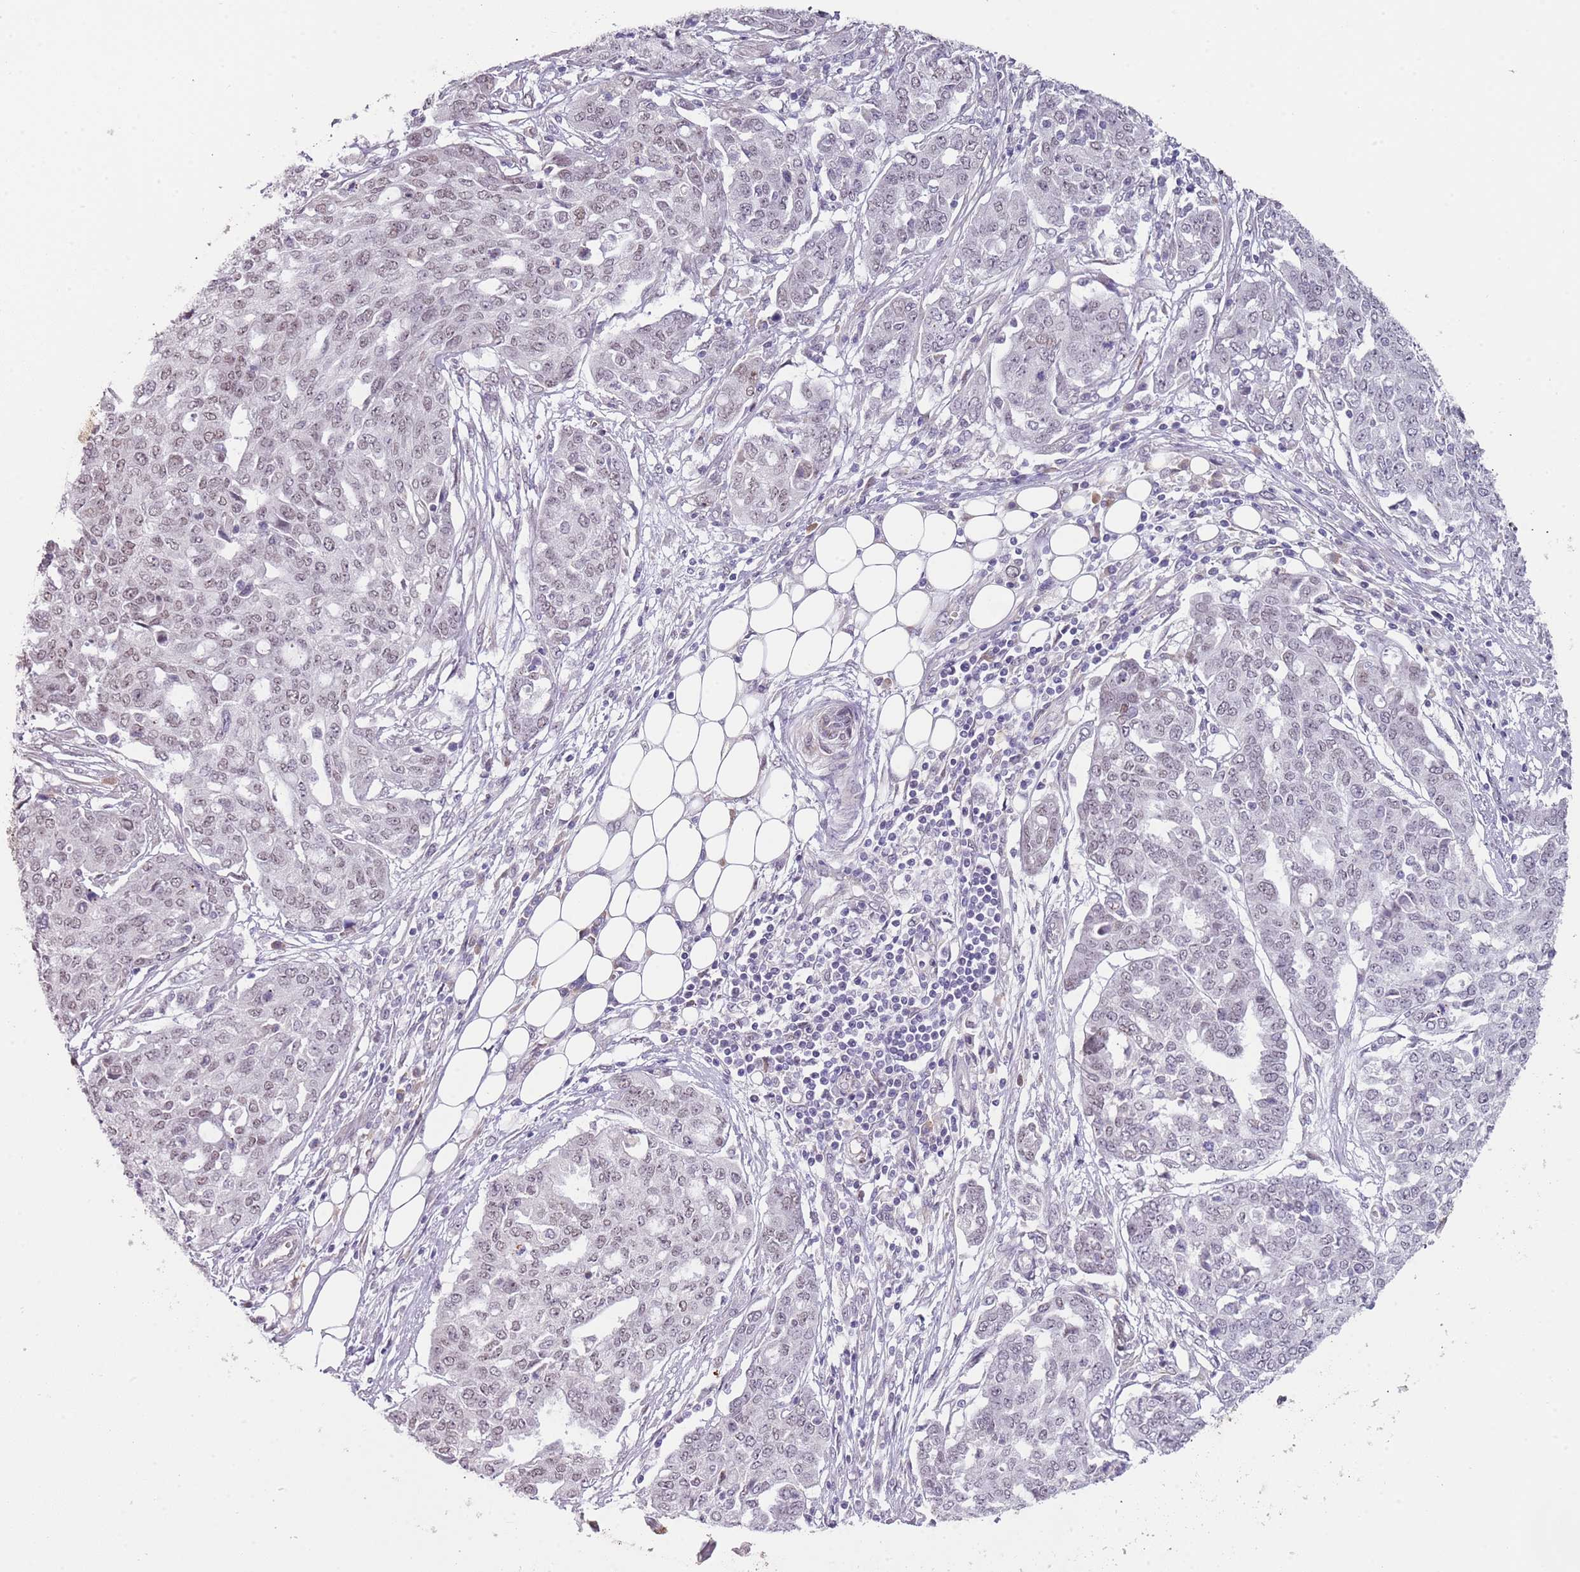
{"staining": {"intensity": "weak", "quantity": "25%-75%", "location": "nuclear"}, "tissue": "ovarian cancer", "cell_type": "Tumor cells", "image_type": "cancer", "snomed": [{"axis": "morphology", "description": "Cystadenocarcinoma, serous, NOS"}, {"axis": "topography", "description": "Soft tissue"}, {"axis": "topography", "description": "Ovary"}], "caption": "The image reveals staining of ovarian cancer, revealing weak nuclear protein positivity (brown color) within tumor cells. (Stains: DAB (3,3'-diaminobenzidine) in brown, nuclei in blue, Microscopy: brightfield microscopy at high magnification).", "gene": "NBPF3", "patient": {"sex": "female", "age": 57}}